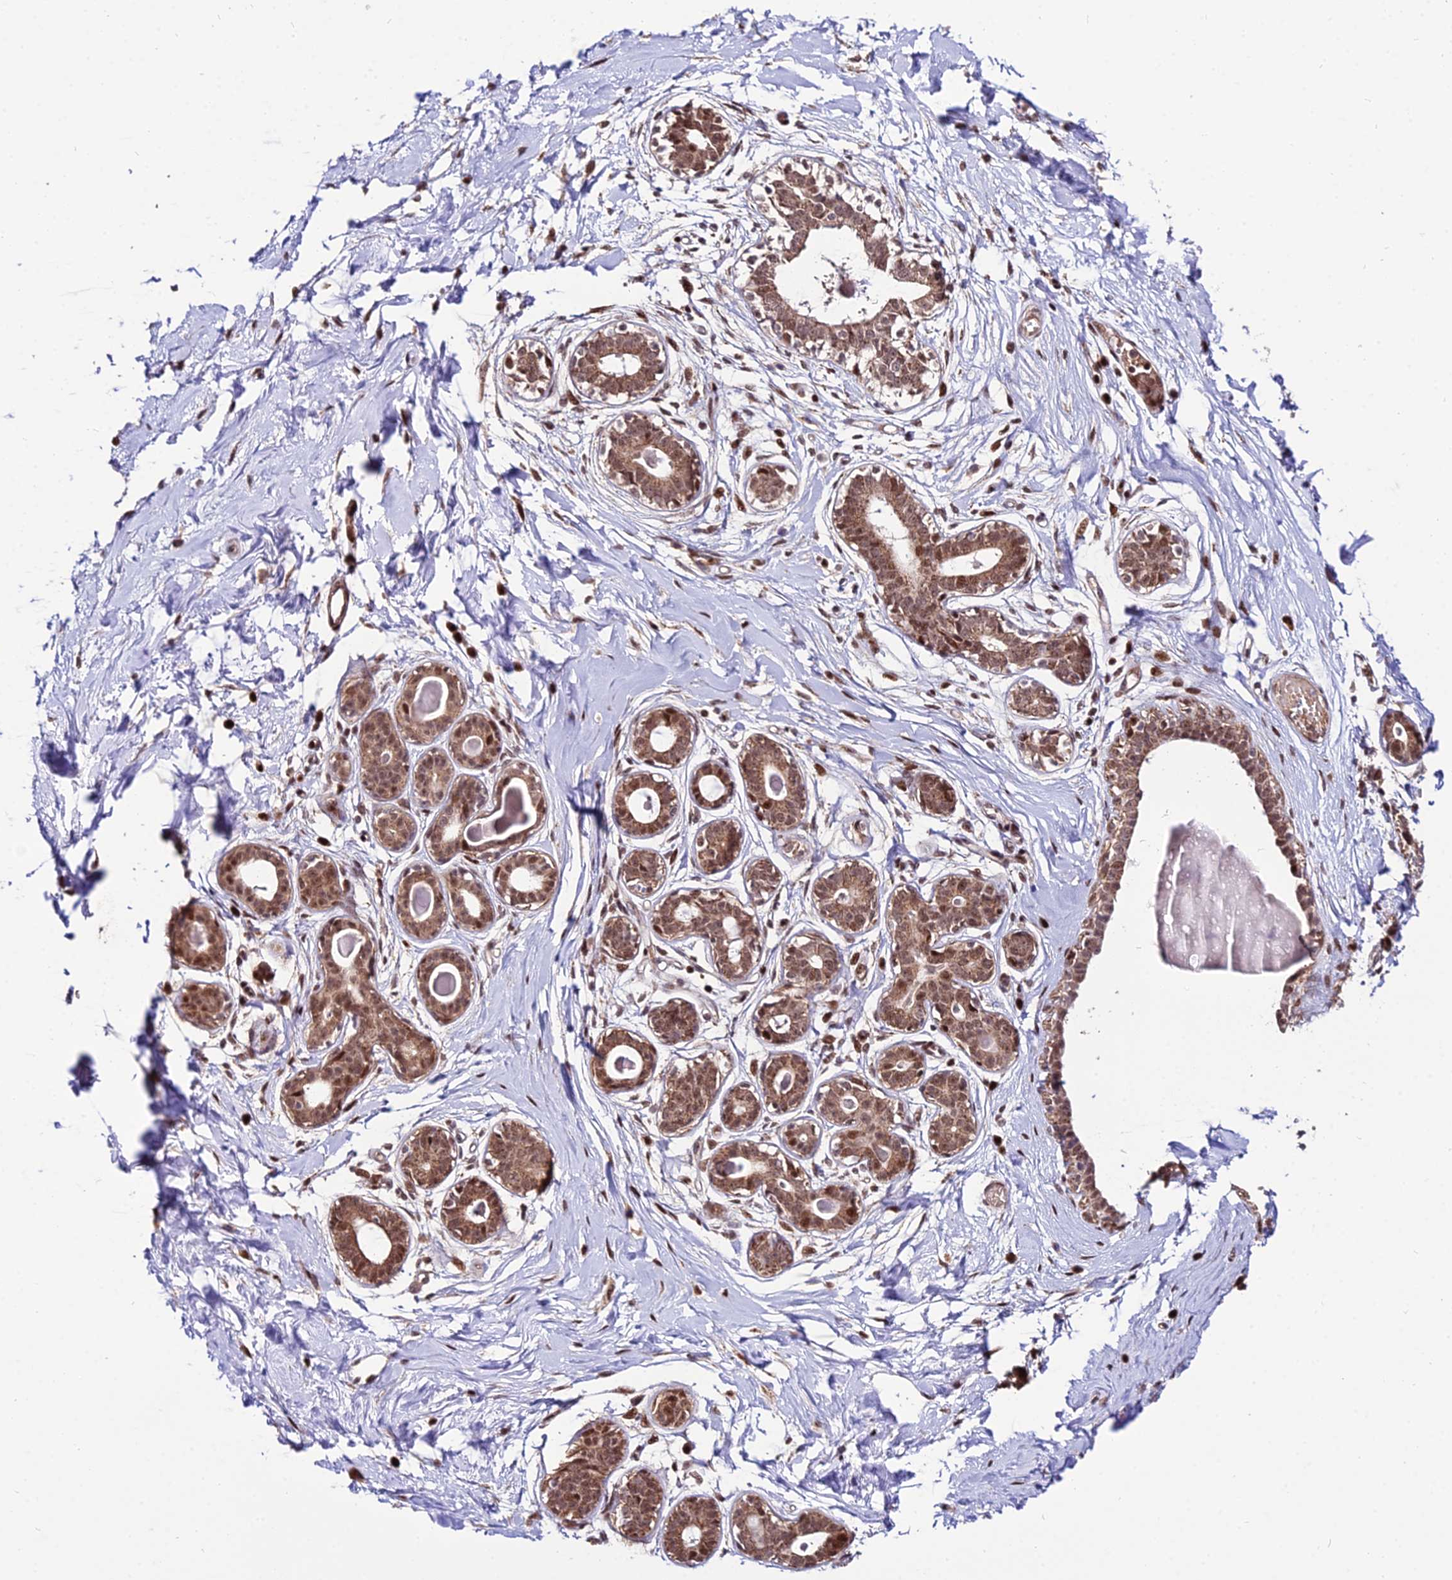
{"staining": {"intensity": "moderate", "quantity": "25%-75%", "location": "cytoplasmic/membranous,nuclear"}, "tissue": "breast", "cell_type": "Adipocytes", "image_type": "normal", "snomed": [{"axis": "morphology", "description": "Normal tissue, NOS"}, {"axis": "topography", "description": "Breast"}], "caption": "High-power microscopy captured an immunohistochemistry (IHC) micrograph of unremarkable breast, revealing moderate cytoplasmic/membranous,nuclear expression in about 25%-75% of adipocytes.", "gene": "CIB3", "patient": {"sex": "female", "age": 45}}